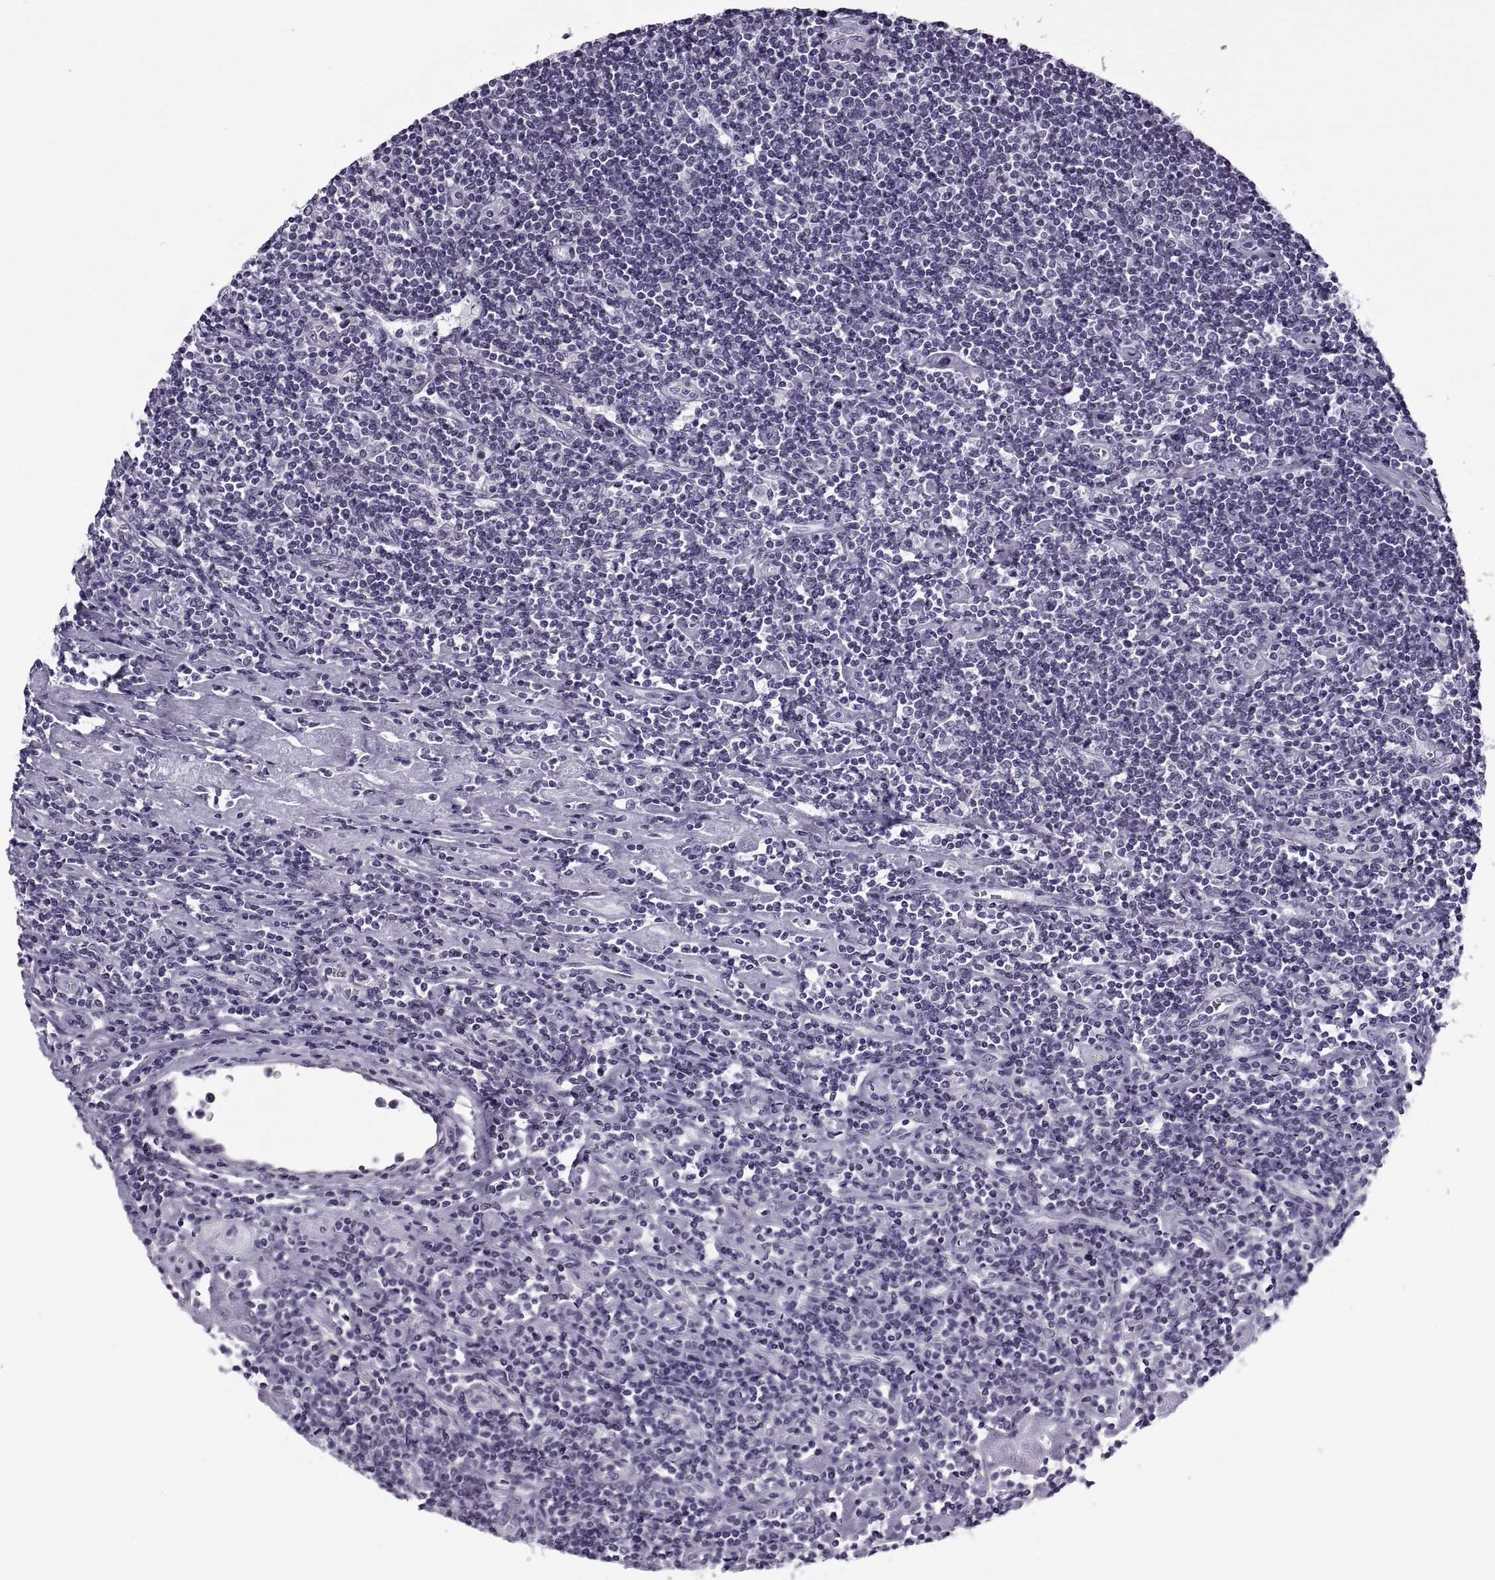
{"staining": {"intensity": "negative", "quantity": "none", "location": "none"}, "tissue": "lymphoma", "cell_type": "Tumor cells", "image_type": "cancer", "snomed": [{"axis": "morphology", "description": "Hodgkin's disease, NOS"}, {"axis": "topography", "description": "Lymph node"}], "caption": "Photomicrograph shows no significant protein positivity in tumor cells of Hodgkin's disease.", "gene": "TBC1D3G", "patient": {"sex": "male", "age": 40}}